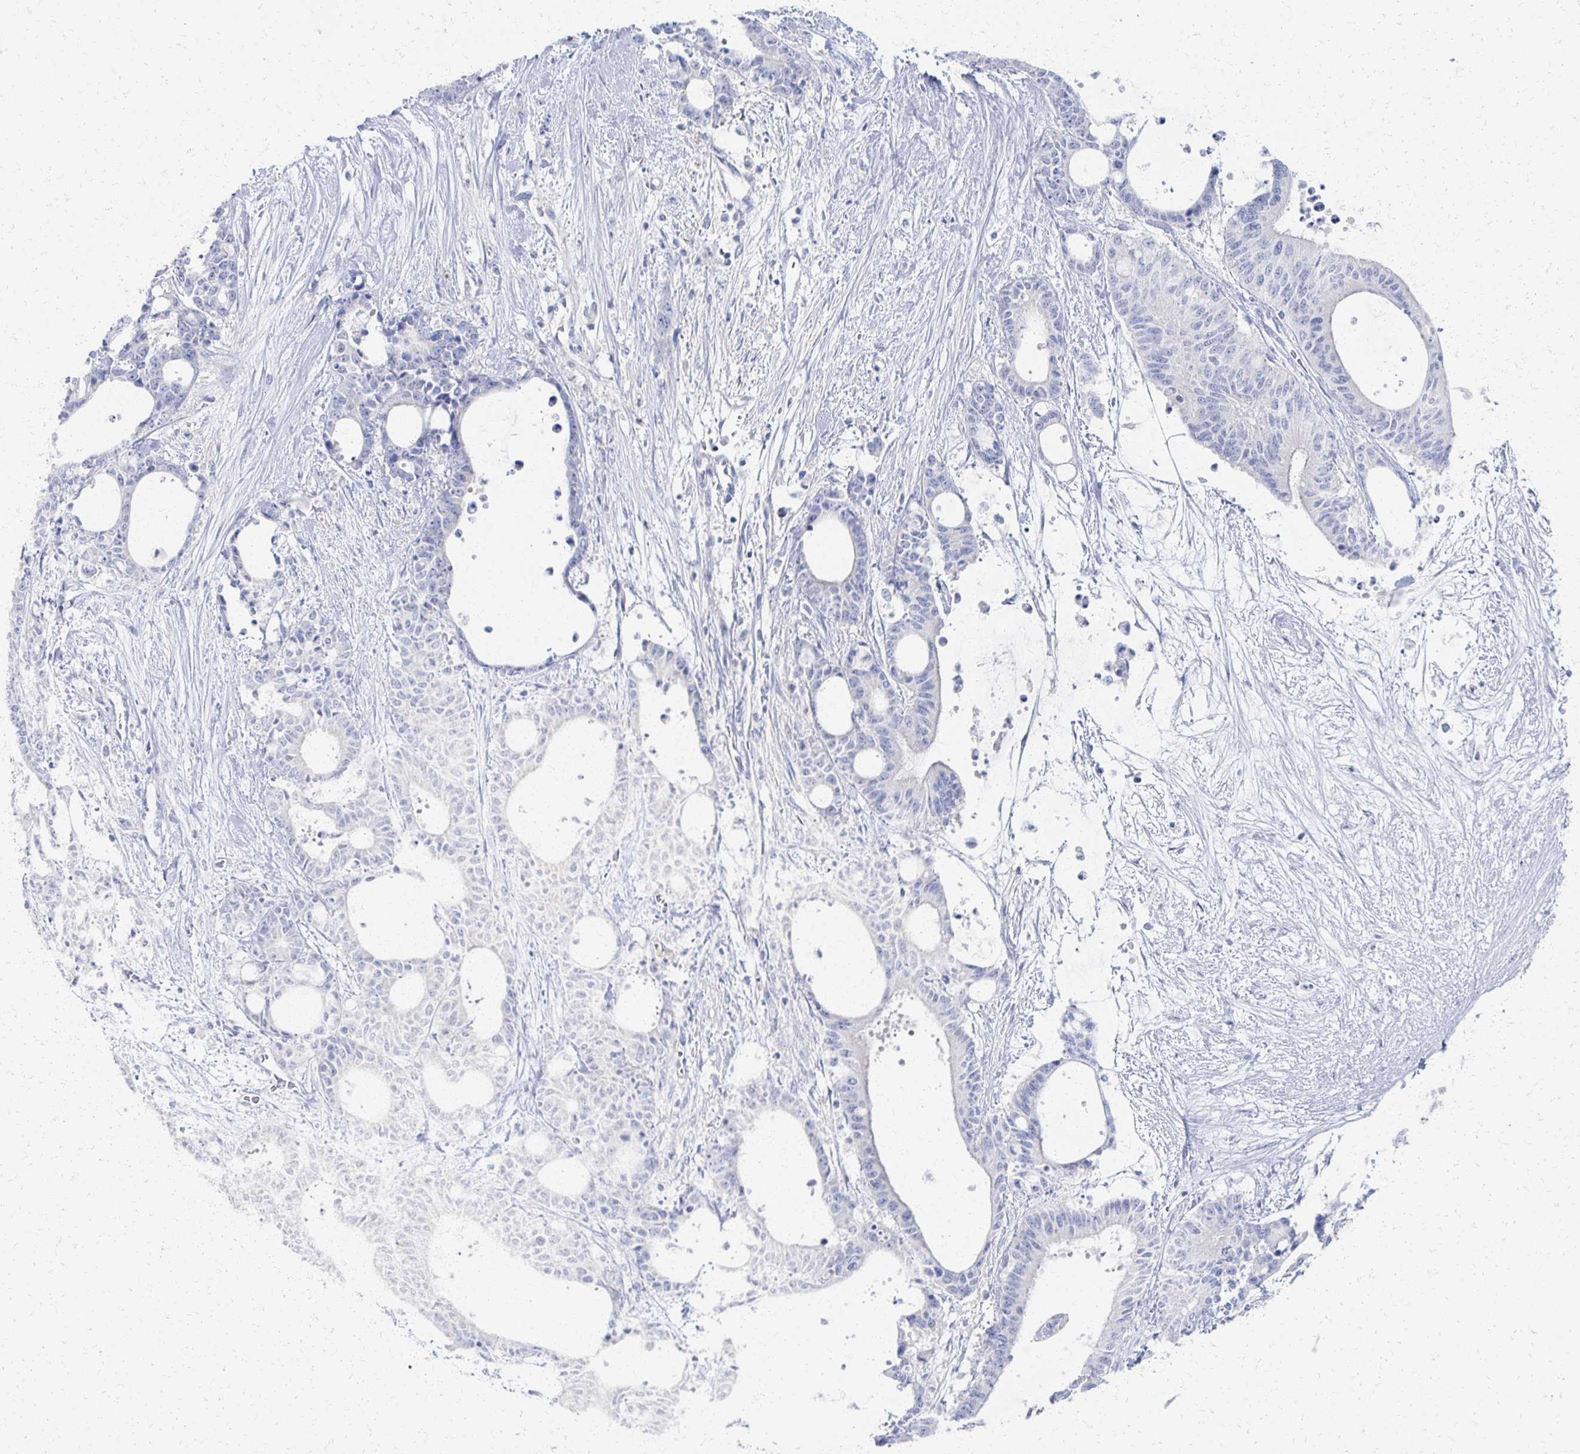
{"staining": {"intensity": "negative", "quantity": "none", "location": "none"}, "tissue": "liver cancer", "cell_type": "Tumor cells", "image_type": "cancer", "snomed": [{"axis": "morphology", "description": "Normal tissue, NOS"}, {"axis": "morphology", "description": "Cholangiocarcinoma"}, {"axis": "topography", "description": "Liver"}, {"axis": "topography", "description": "Peripheral nerve tissue"}], "caption": "Tumor cells are negative for brown protein staining in liver cancer (cholangiocarcinoma).", "gene": "PRR20A", "patient": {"sex": "female", "age": 73}}